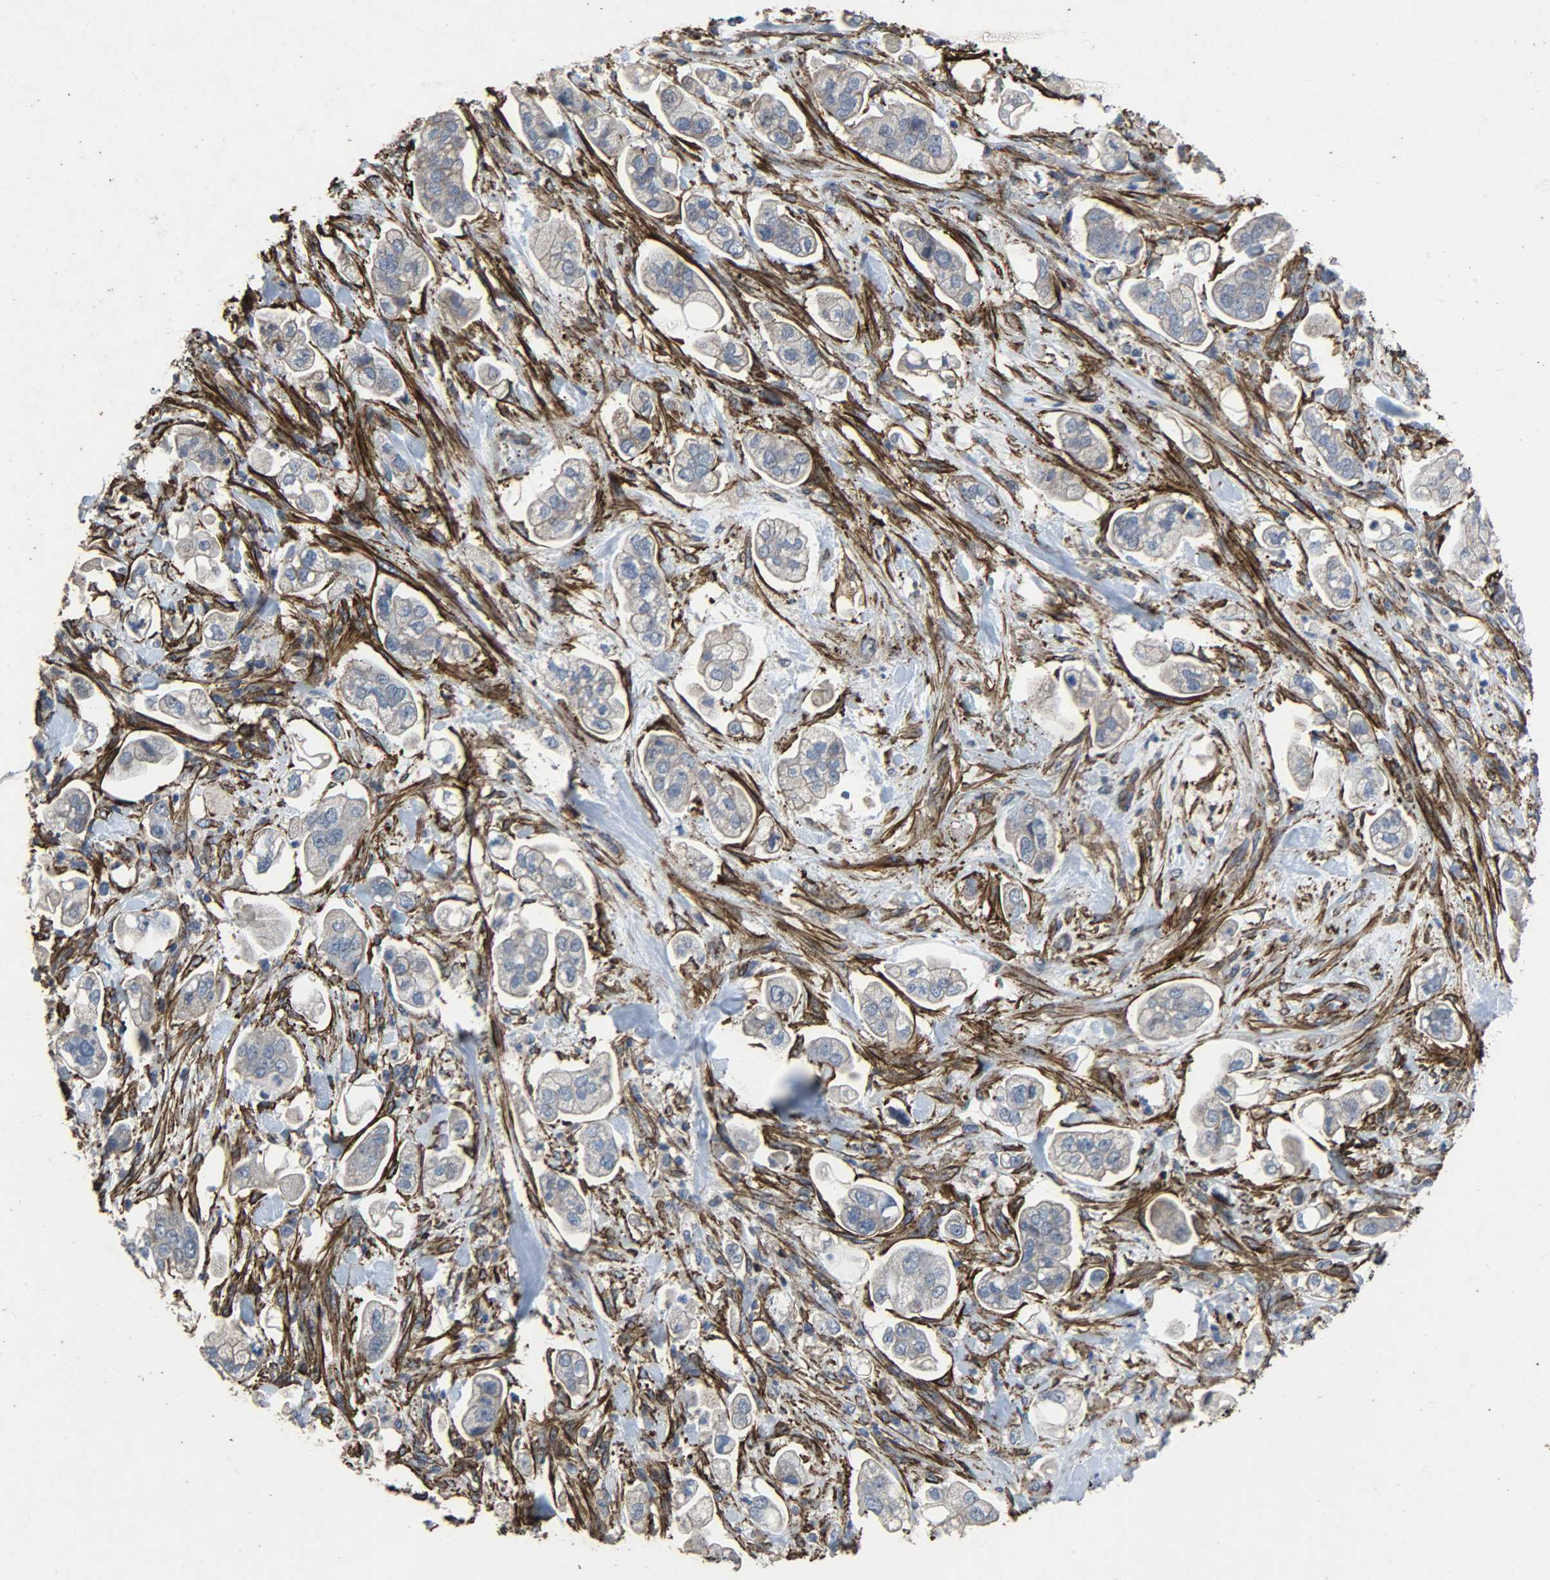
{"staining": {"intensity": "negative", "quantity": "none", "location": "none"}, "tissue": "stomach cancer", "cell_type": "Tumor cells", "image_type": "cancer", "snomed": [{"axis": "morphology", "description": "Adenocarcinoma, NOS"}, {"axis": "topography", "description": "Stomach"}], "caption": "Immunohistochemistry (IHC) histopathology image of neoplastic tissue: human stomach adenocarcinoma stained with DAB (3,3'-diaminobenzidine) displays no significant protein expression in tumor cells.", "gene": "TPM4", "patient": {"sex": "male", "age": 62}}